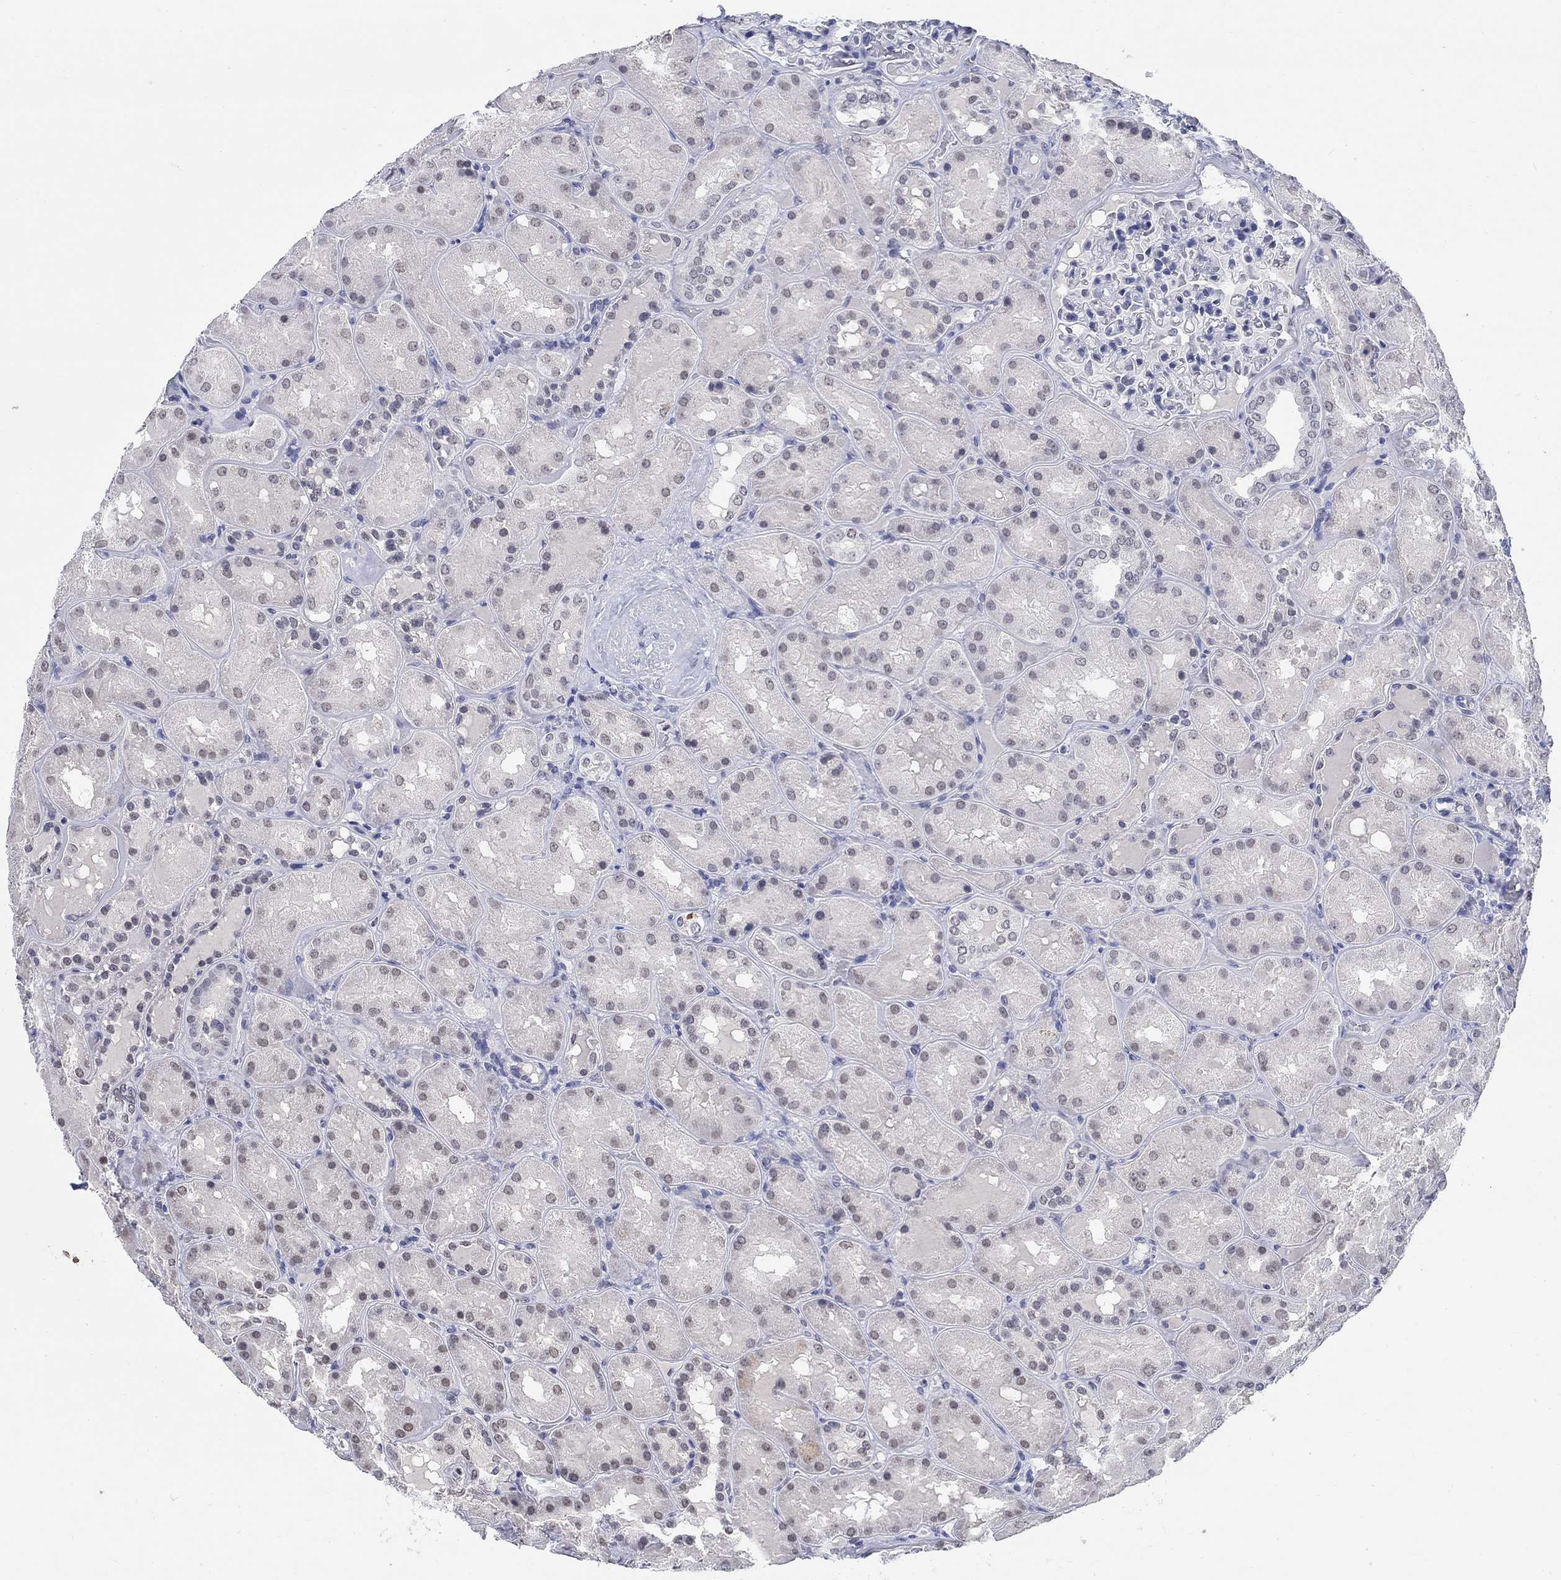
{"staining": {"intensity": "negative", "quantity": "none", "location": "none"}, "tissue": "kidney", "cell_type": "Cells in glomeruli", "image_type": "normal", "snomed": [{"axis": "morphology", "description": "Normal tissue, NOS"}, {"axis": "topography", "description": "Kidney"}], "caption": "Immunohistochemistry micrograph of unremarkable kidney: human kidney stained with DAB (3,3'-diaminobenzidine) exhibits no significant protein expression in cells in glomeruli.", "gene": "ANKS1B", "patient": {"sex": "male", "age": 73}}